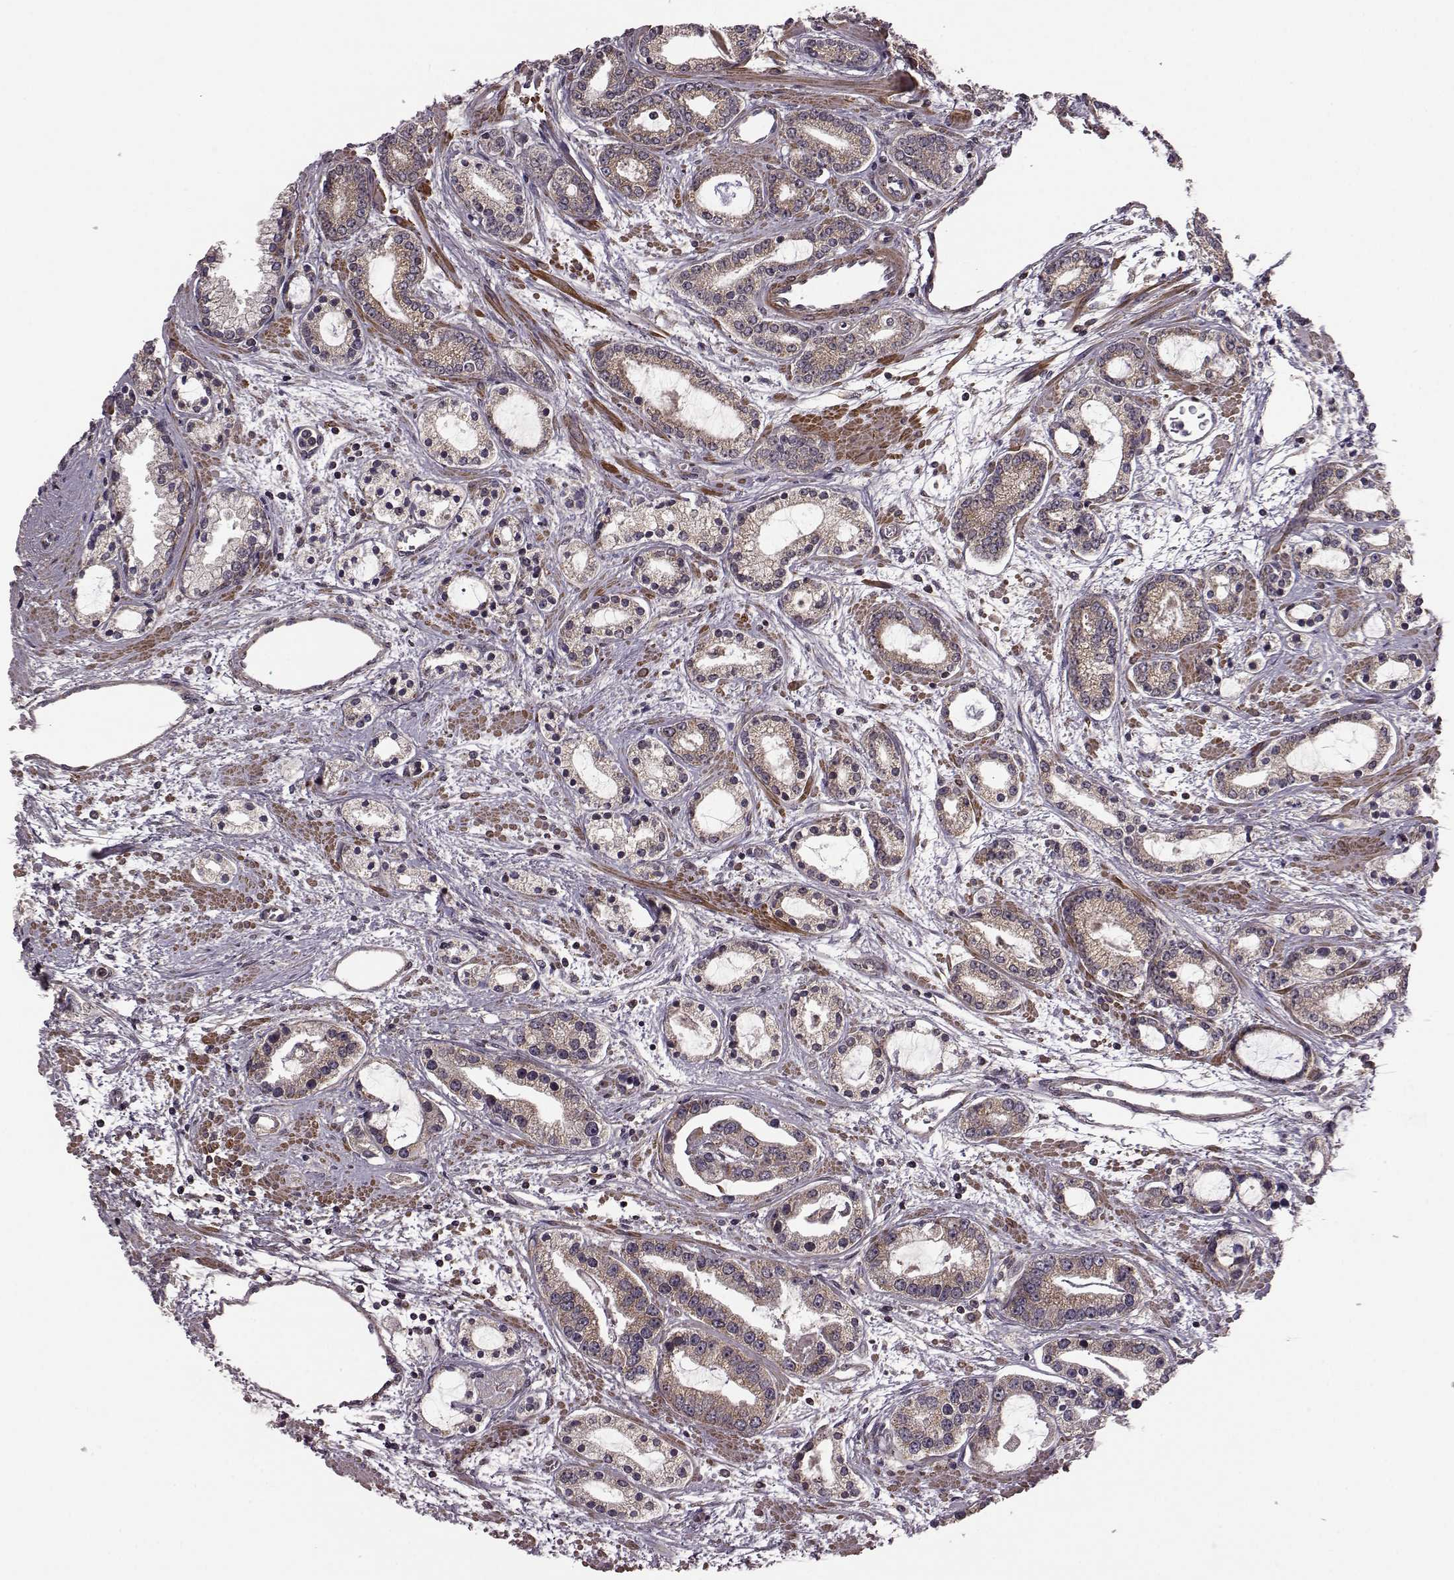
{"staining": {"intensity": "moderate", "quantity": "25%-75%", "location": "cytoplasmic/membranous"}, "tissue": "prostate cancer", "cell_type": "Tumor cells", "image_type": "cancer", "snomed": [{"axis": "morphology", "description": "Adenocarcinoma, Medium grade"}, {"axis": "topography", "description": "Prostate"}], "caption": "Moderate cytoplasmic/membranous staining is seen in approximately 25%-75% of tumor cells in prostate cancer.", "gene": "FNIP2", "patient": {"sex": "male", "age": 57}}